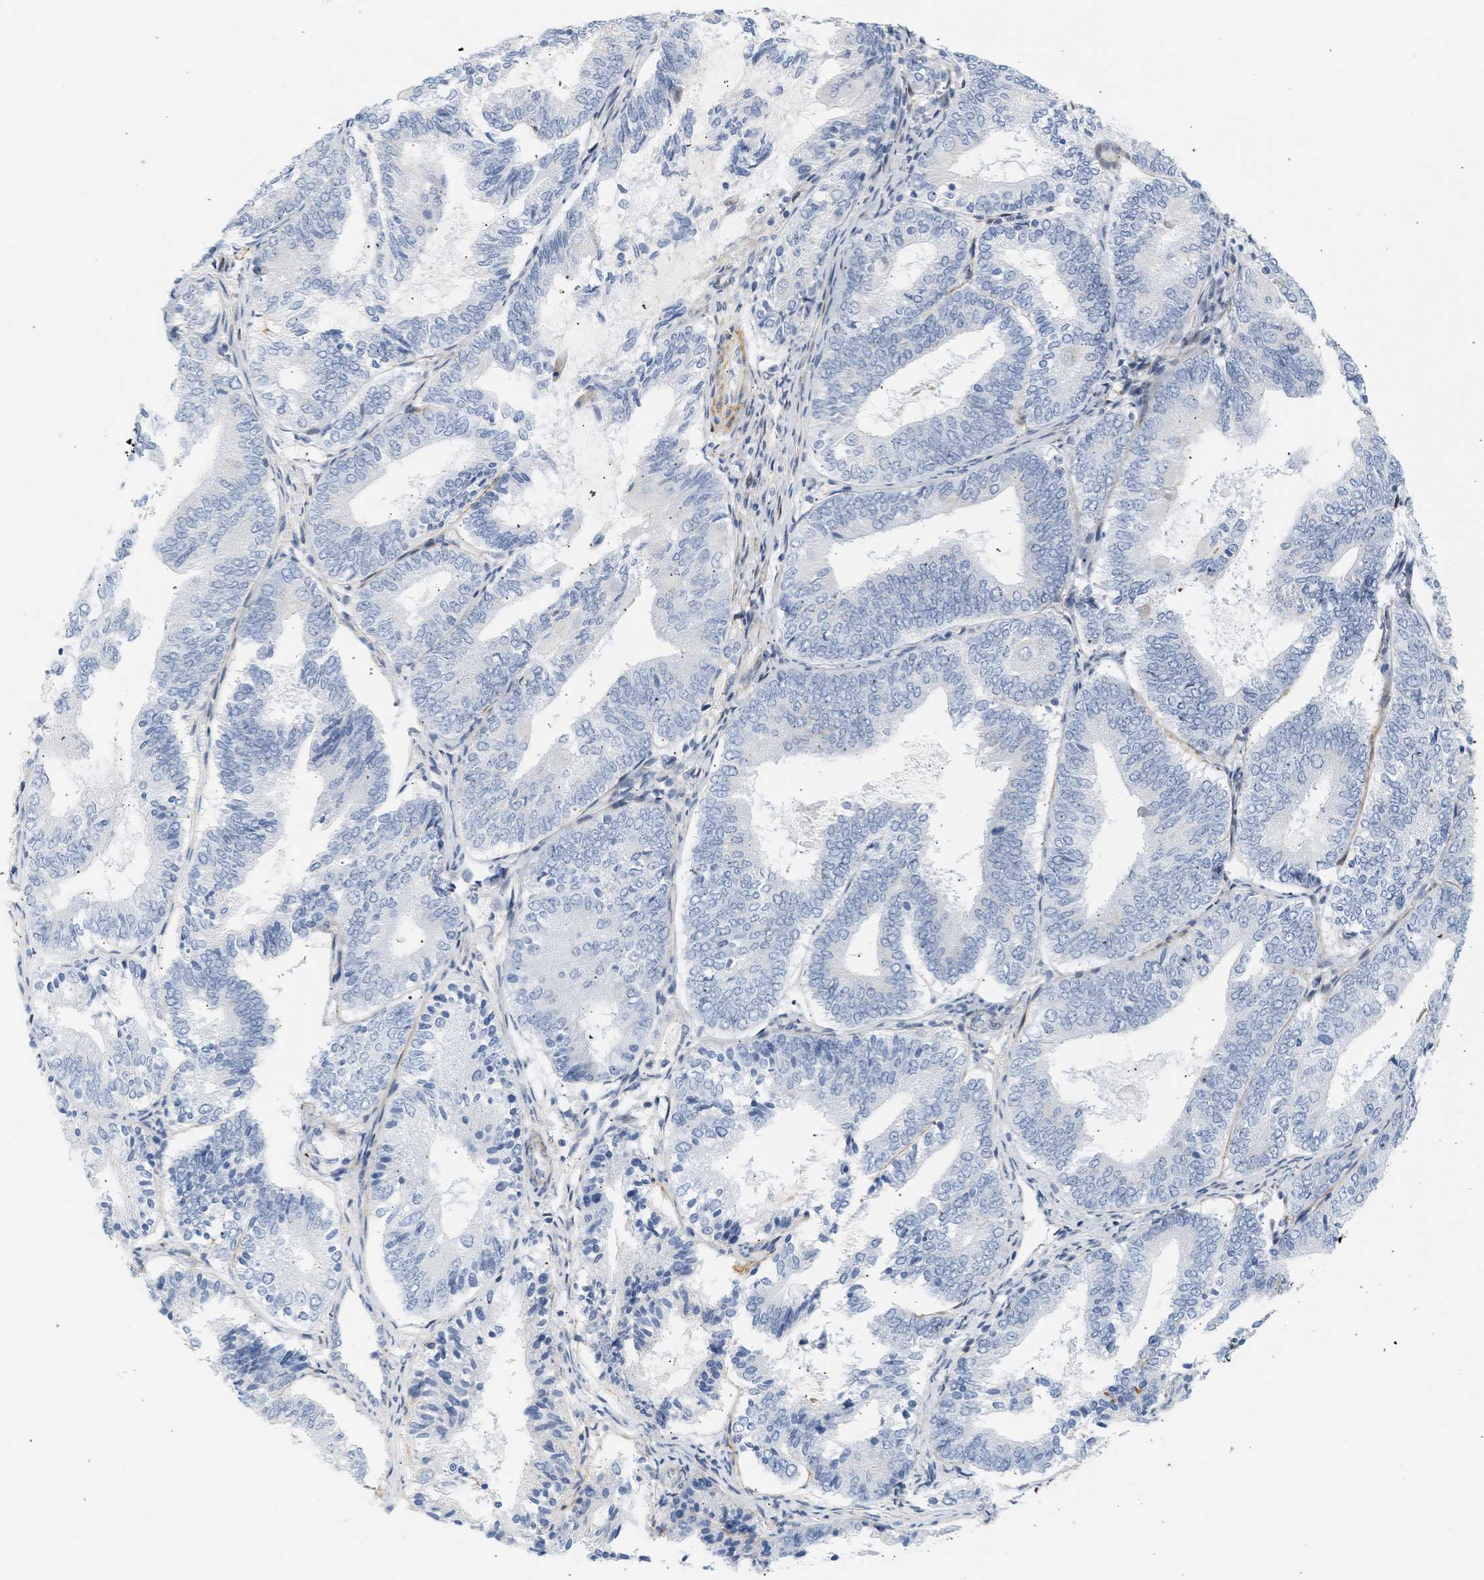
{"staining": {"intensity": "negative", "quantity": "none", "location": "none"}, "tissue": "endometrial cancer", "cell_type": "Tumor cells", "image_type": "cancer", "snomed": [{"axis": "morphology", "description": "Adenocarcinoma, NOS"}, {"axis": "topography", "description": "Endometrium"}], "caption": "An image of human adenocarcinoma (endometrial) is negative for staining in tumor cells. The staining is performed using DAB brown chromogen with nuclei counter-stained in using hematoxylin.", "gene": "SLC30A7", "patient": {"sex": "female", "age": 81}}